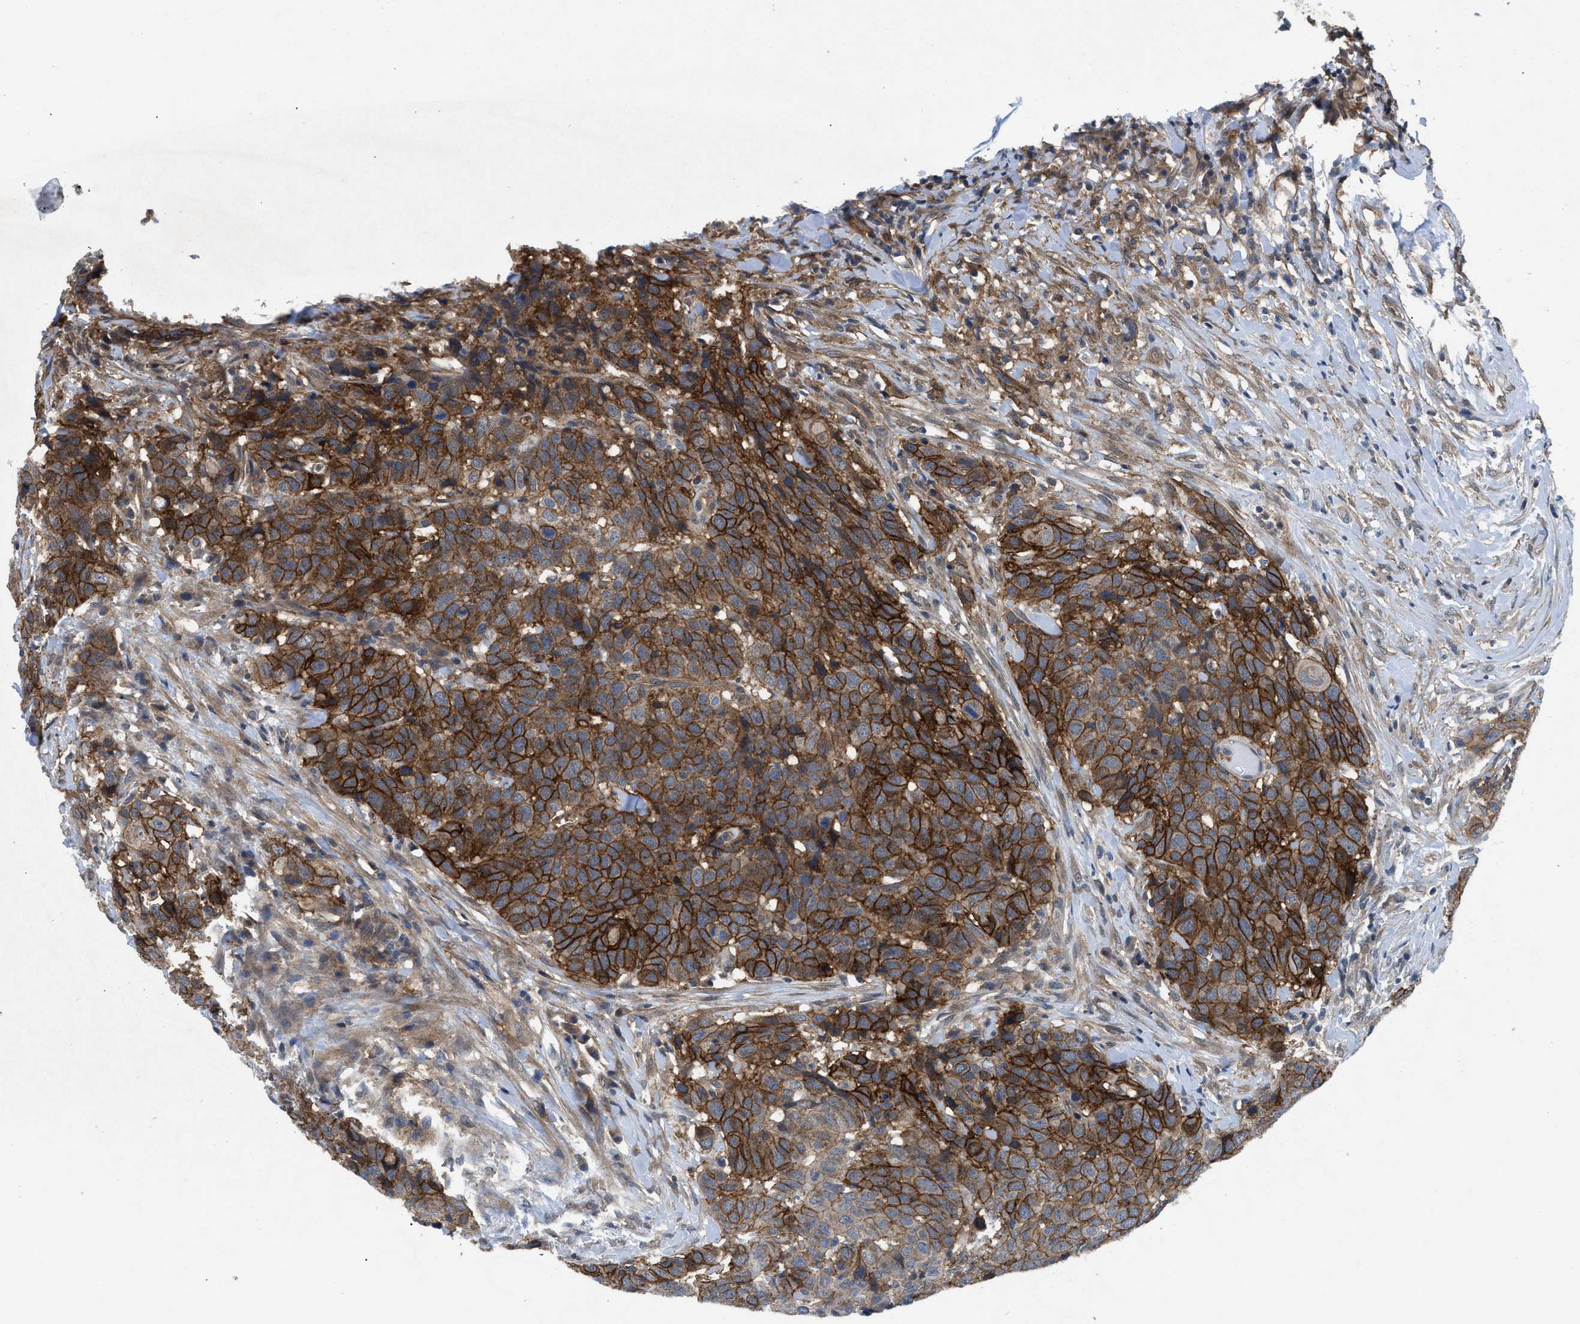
{"staining": {"intensity": "moderate", "quantity": ">75%", "location": "cytoplasmic/membranous"}, "tissue": "head and neck cancer", "cell_type": "Tumor cells", "image_type": "cancer", "snomed": [{"axis": "morphology", "description": "Squamous cell carcinoma, NOS"}, {"axis": "topography", "description": "Head-Neck"}], "caption": "Immunohistochemical staining of head and neck cancer (squamous cell carcinoma) demonstrates moderate cytoplasmic/membranous protein positivity in approximately >75% of tumor cells. The staining was performed using DAB (3,3'-diaminobenzidine) to visualize the protein expression in brown, while the nuclei were stained in blue with hematoxylin (Magnification: 20x).", "gene": "PANX1", "patient": {"sex": "male", "age": 66}}